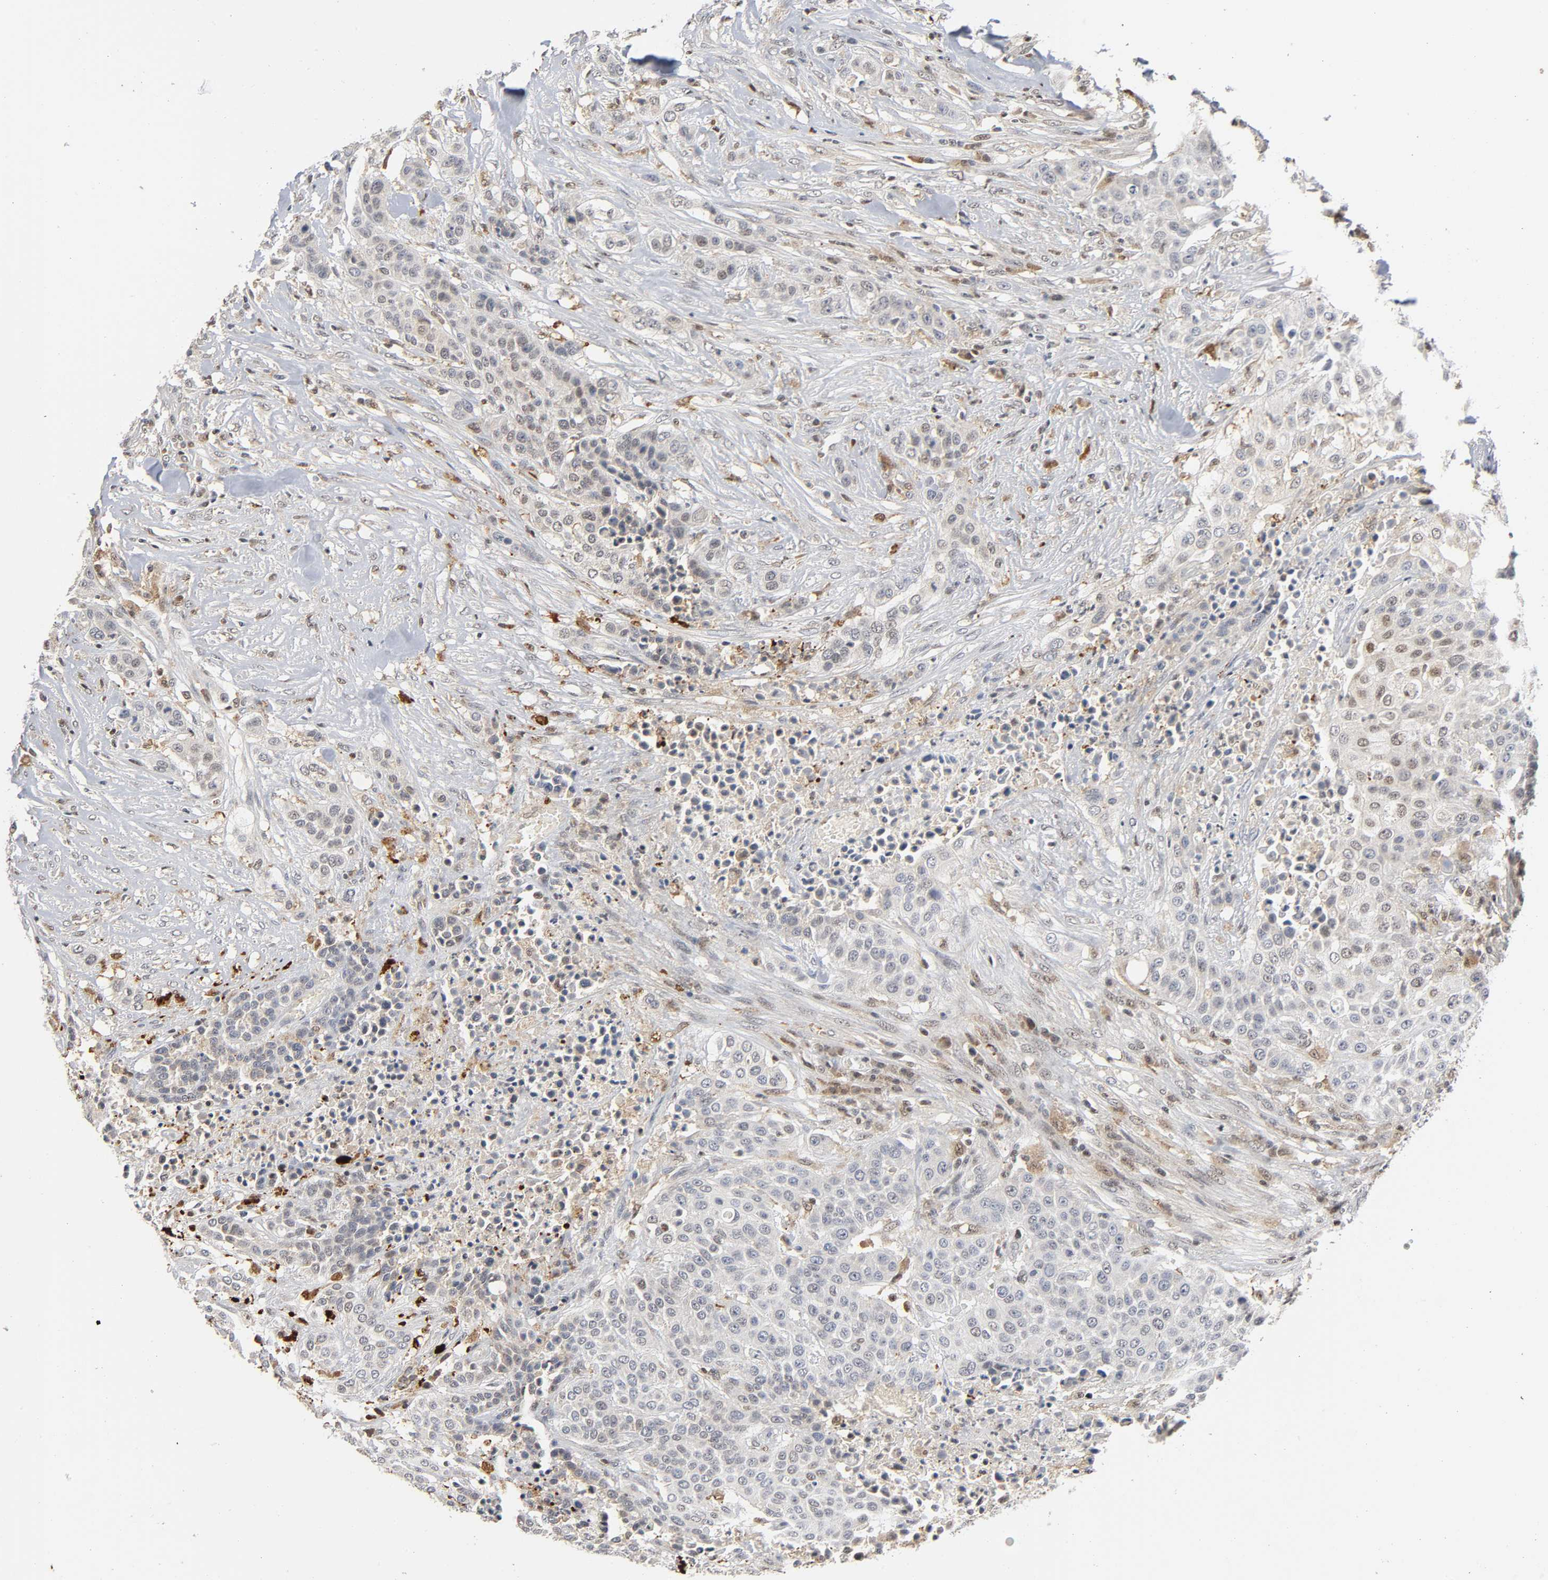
{"staining": {"intensity": "negative", "quantity": "none", "location": "none"}, "tissue": "urothelial cancer", "cell_type": "Tumor cells", "image_type": "cancer", "snomed": [{"axis": "morphology", "description": "Urothelial carcinoma, High grade"}, {"axis": "topography", "description": "Urinary bladder"}], "caption": "Tumor cells are negative for protein expression in human urothelial cancer.", "gene": "KAT2B", "patient": {"sex": "male", "age": 74}}